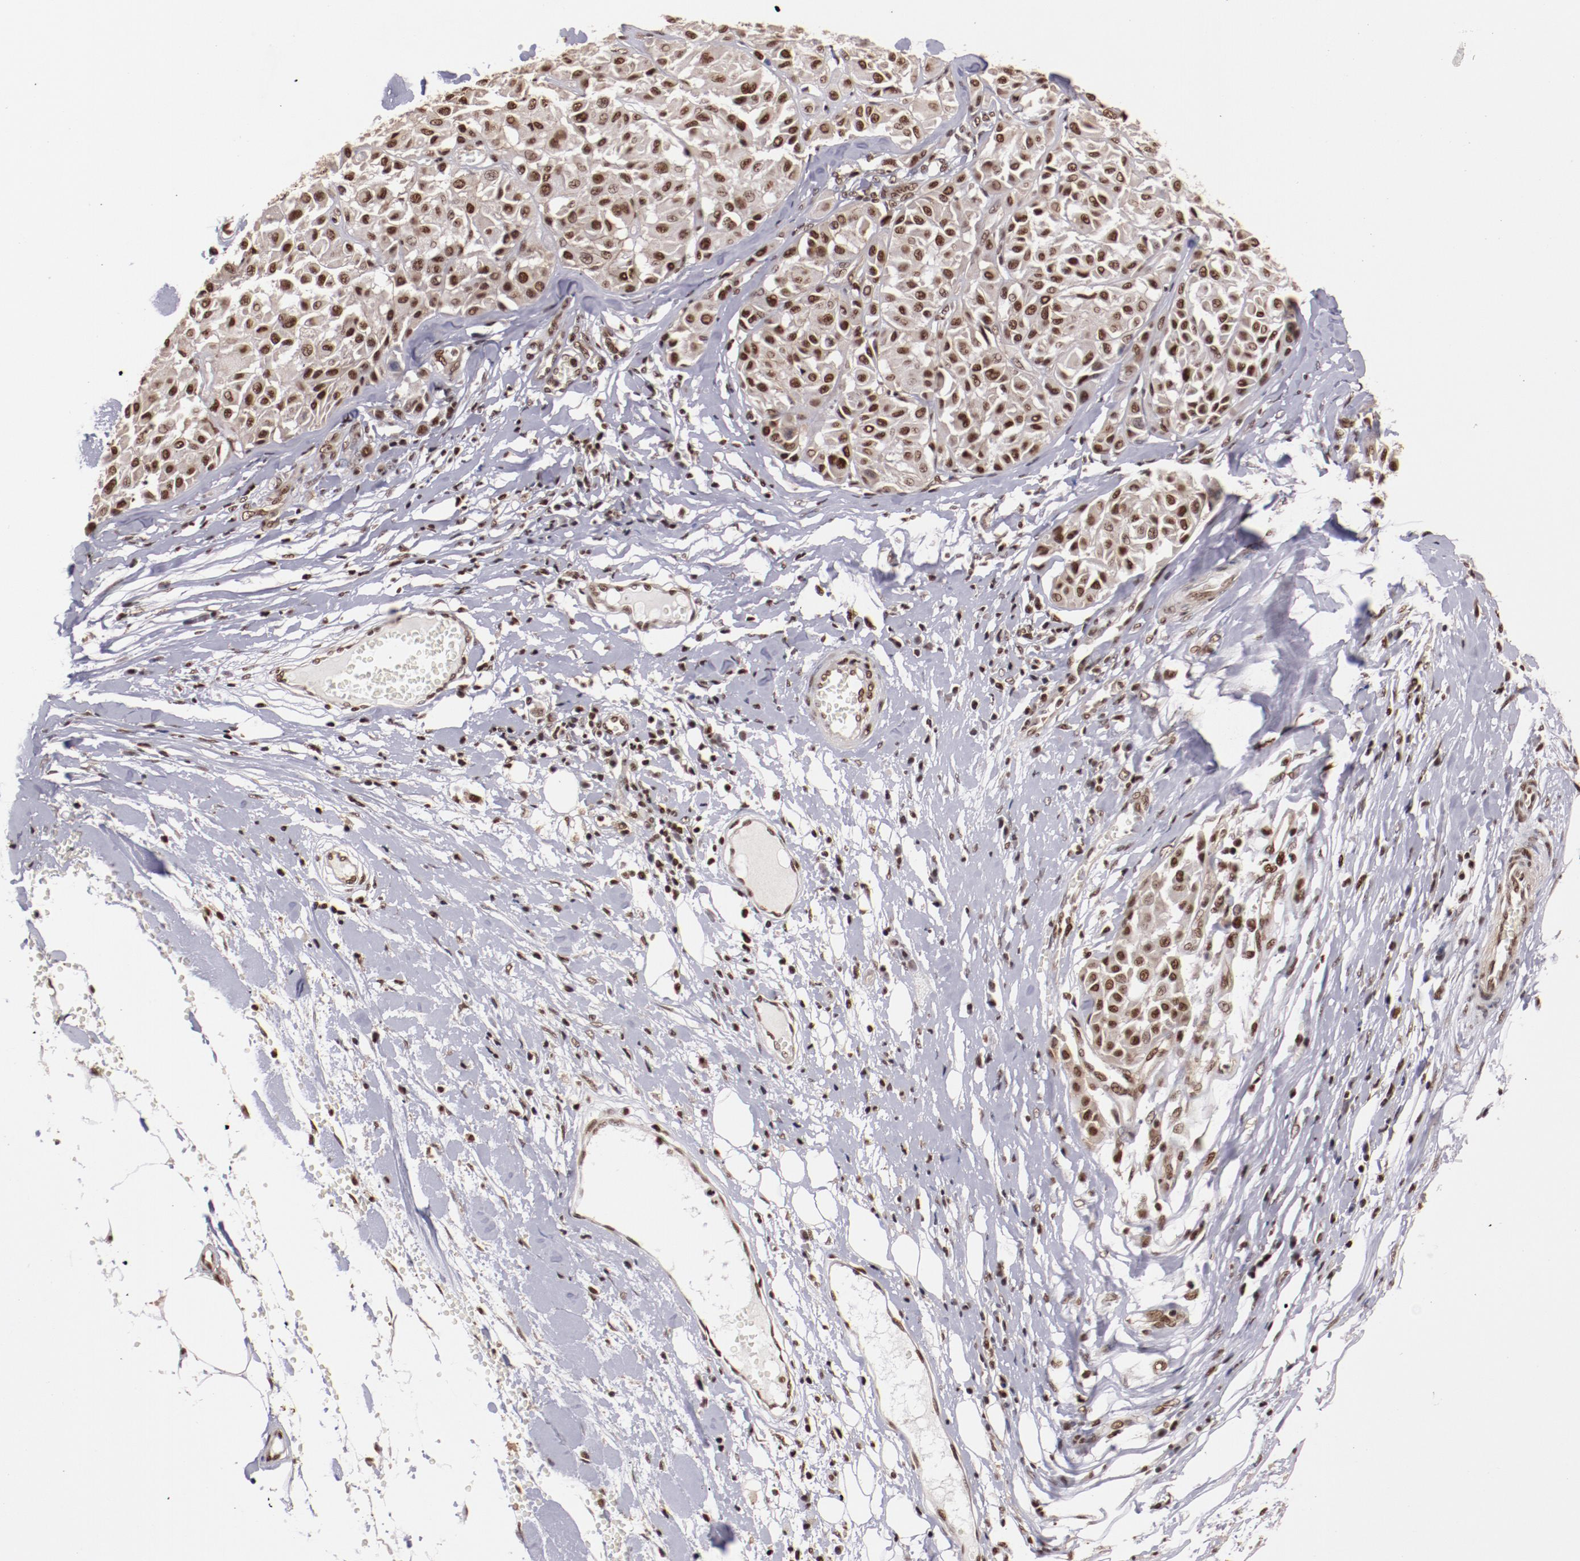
{"staining": {"intensity": "moderate", "quantity": ">75%", "location": "nuclear"}, "tissue": "melanoma", "cell_type": "Tumor cells", "image_type": "cancer", "snomed": [{"axis": "morphology", "description": "Malignant melanoma, Metastatic site"}, {"axis": "topography", "description": "Soft tissue"}], "caption": "The histopathology image demonstrates immunohistochemical staining of malignant melanoma (metastatic site). There is moderate nuclear positivity is identified in approximately >75% of tumor cells. (Brightfield microscopy of DAB IHC at high magnification).", "gene": "STAG2", "patient": {"sex": "male", "age": 41}}